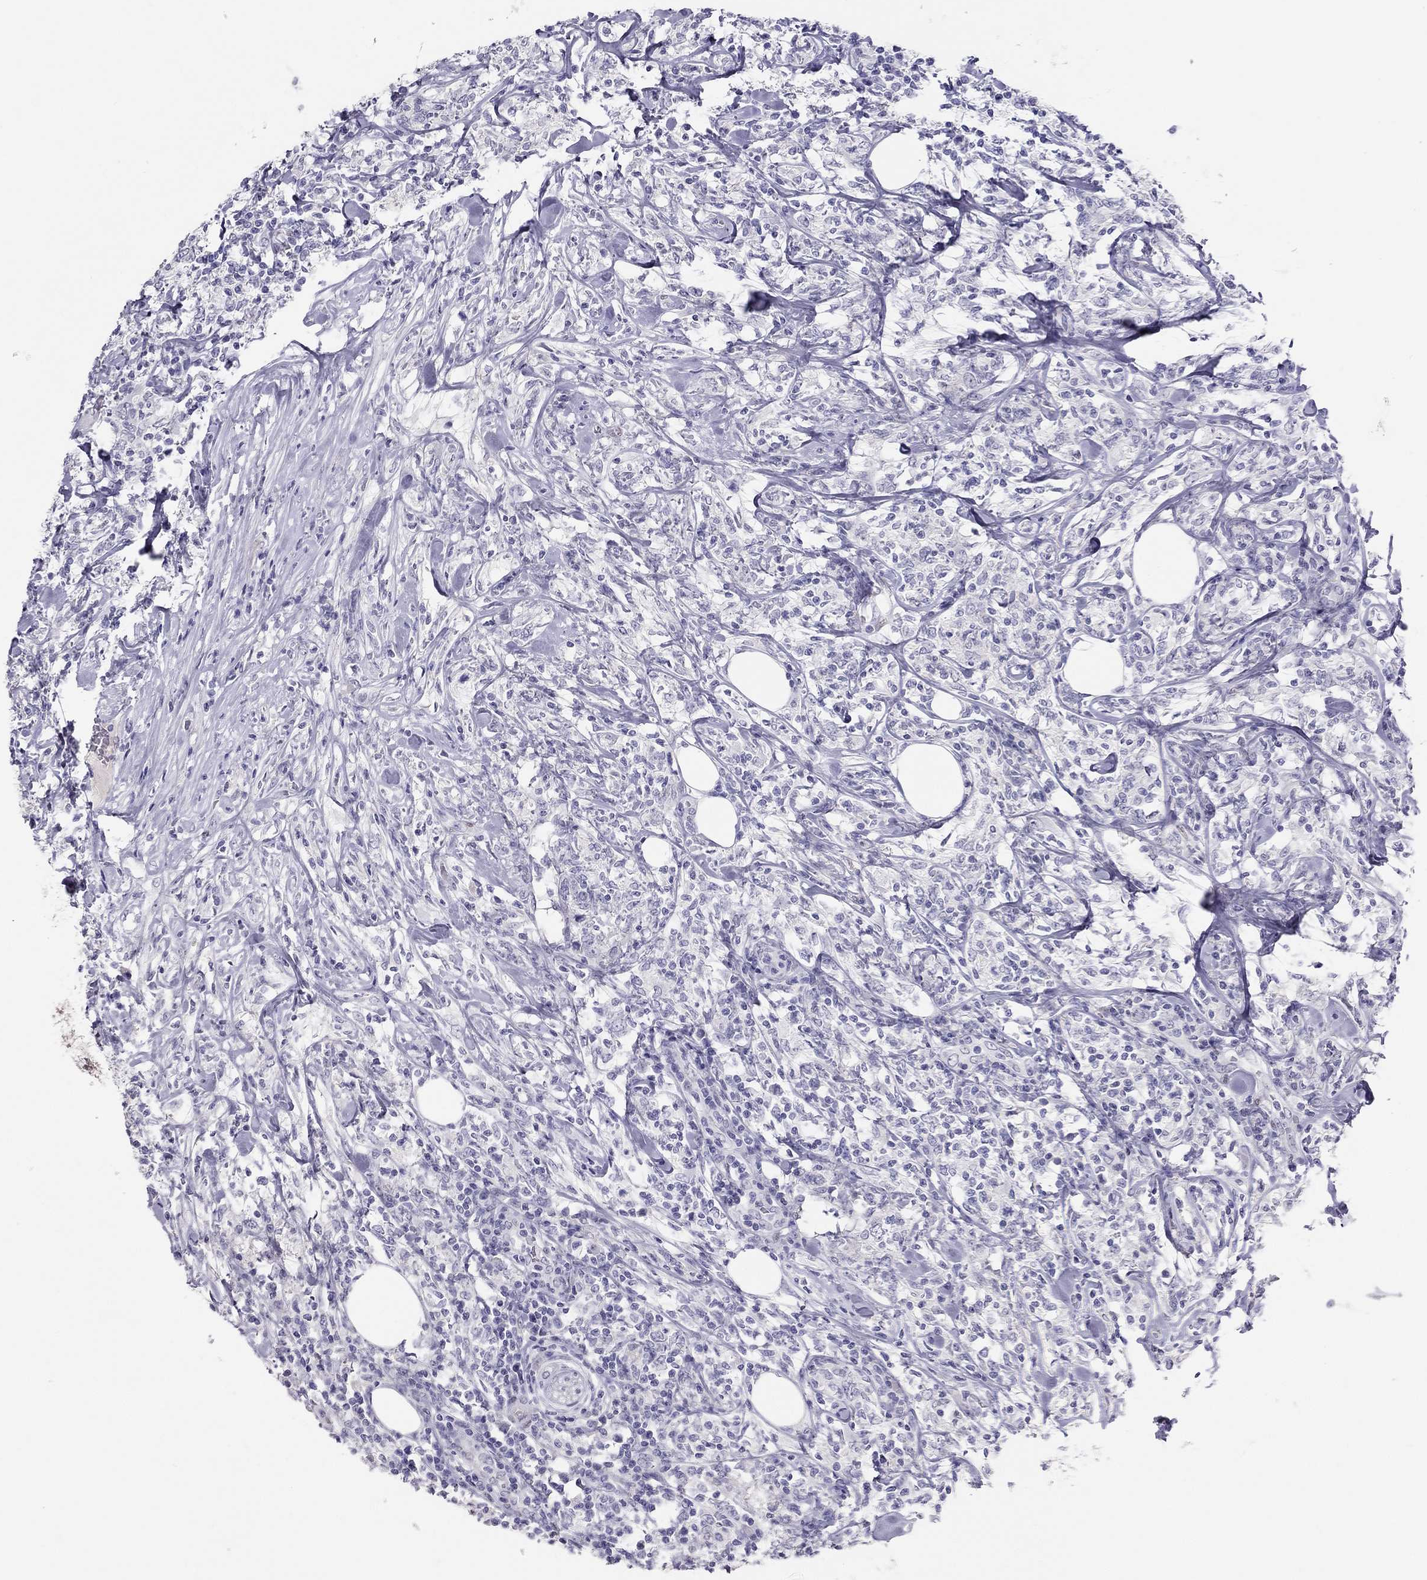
{"staining": {"intensity": "negative", "quantity": "none", "location": "none"}, "tissue": "lymphoma", "cell_type": "Tumor cells", "image_type": "cancer", "snomed": [{"axis": "morphology", "description": "Malignant lymphoma, non-Hodgkin's type, High grade"}, {"axis": "topography", "description": "Lymph node"}], "caption": "Tumor cells are negative for brown protein staining in malignant lymphoma, non-Hodgkin's type (high-grade).", "gene": "KCNV2", "patient": {"sex": "female", "age": 84}}